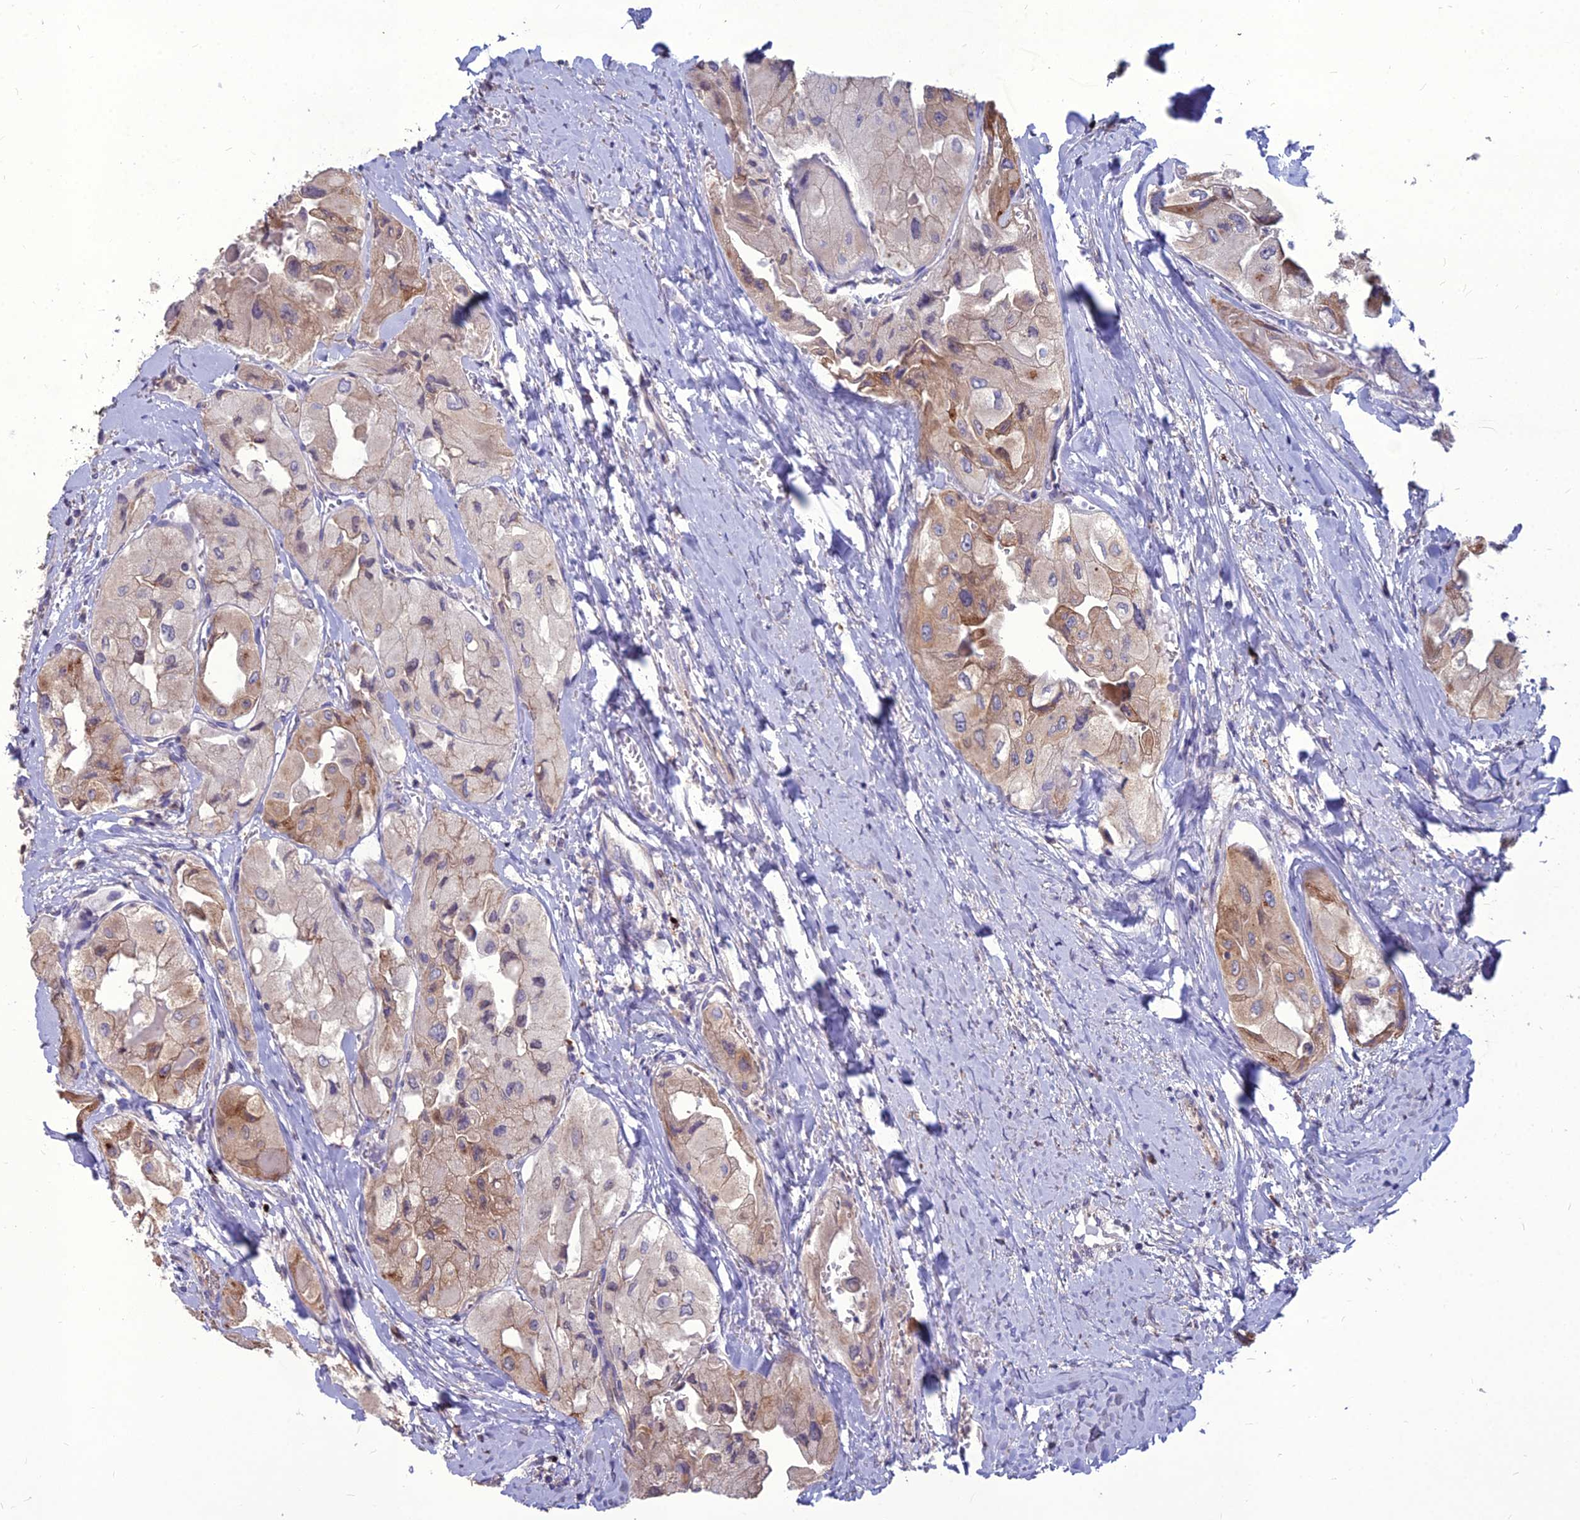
{"staining": {"intensity": "weak", "quantity": "25%-75%", "location": "cytoplasmic/membranous"}, "tissue": "thyroid cancer", "cell_type": "Tumor cells", "image_type": "cancer", "snomed": [{"axis": "morphology", "description": "Normal tissue, NOS"}, {"axis": "morphology", "description": "Papillary adenocarcinoma, NOS"}, {"axis": "topography", "description": "Thyroid gland"}], "caption": "This is an image of immunohistochemistry (IHC) staining of thyroid papillary adenocarcinoma, which shows weak staining in the cytoplasmic/membranous of tumor cells.", "gene": "PCED1B", "patient": {"sex": "female", "age": 59}}